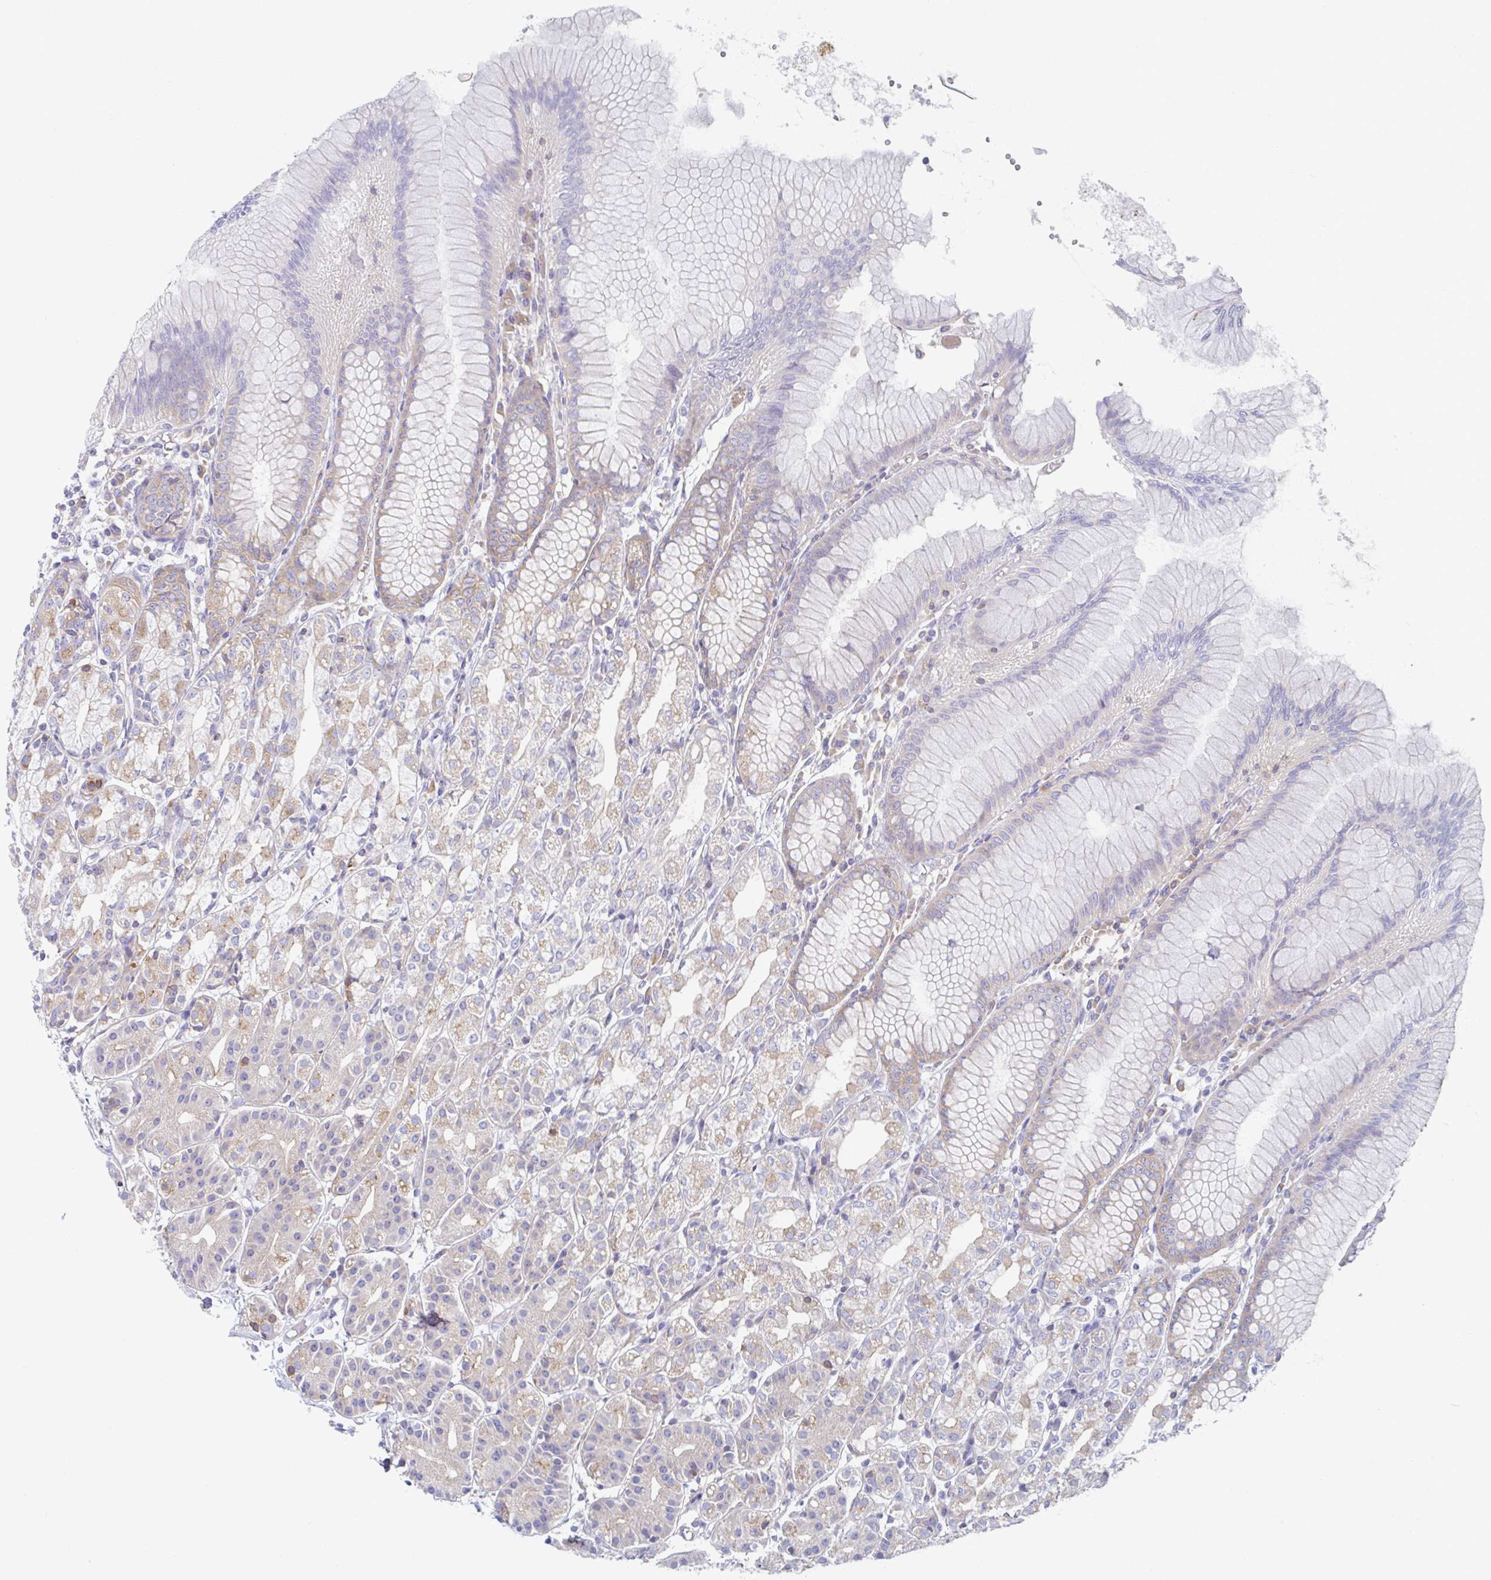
{"staining": {"intensity": "moderate", "quantity": "<25%", "location": "cytoplasmic/membranous"}, "tissue": "stomach", "cell_type": "Glandular cells", "image_type": "normal", "snomed": [{"axis": "morphology", "description": "Normal tissue, NOS"}, {"axis": "topography", "description": "Stomach"}], "caption": "The histopathology image displays a brown stain indicating the presence of a protein in the cytoplasmic/membranous of glandular cells in stomach. Using DAB (brown) and hematoxylin (blue) stains, captured at high magnification using brightfield microscopy.", "gene": "AMPD2", "patient": {"sex": "female", "age": 57}}